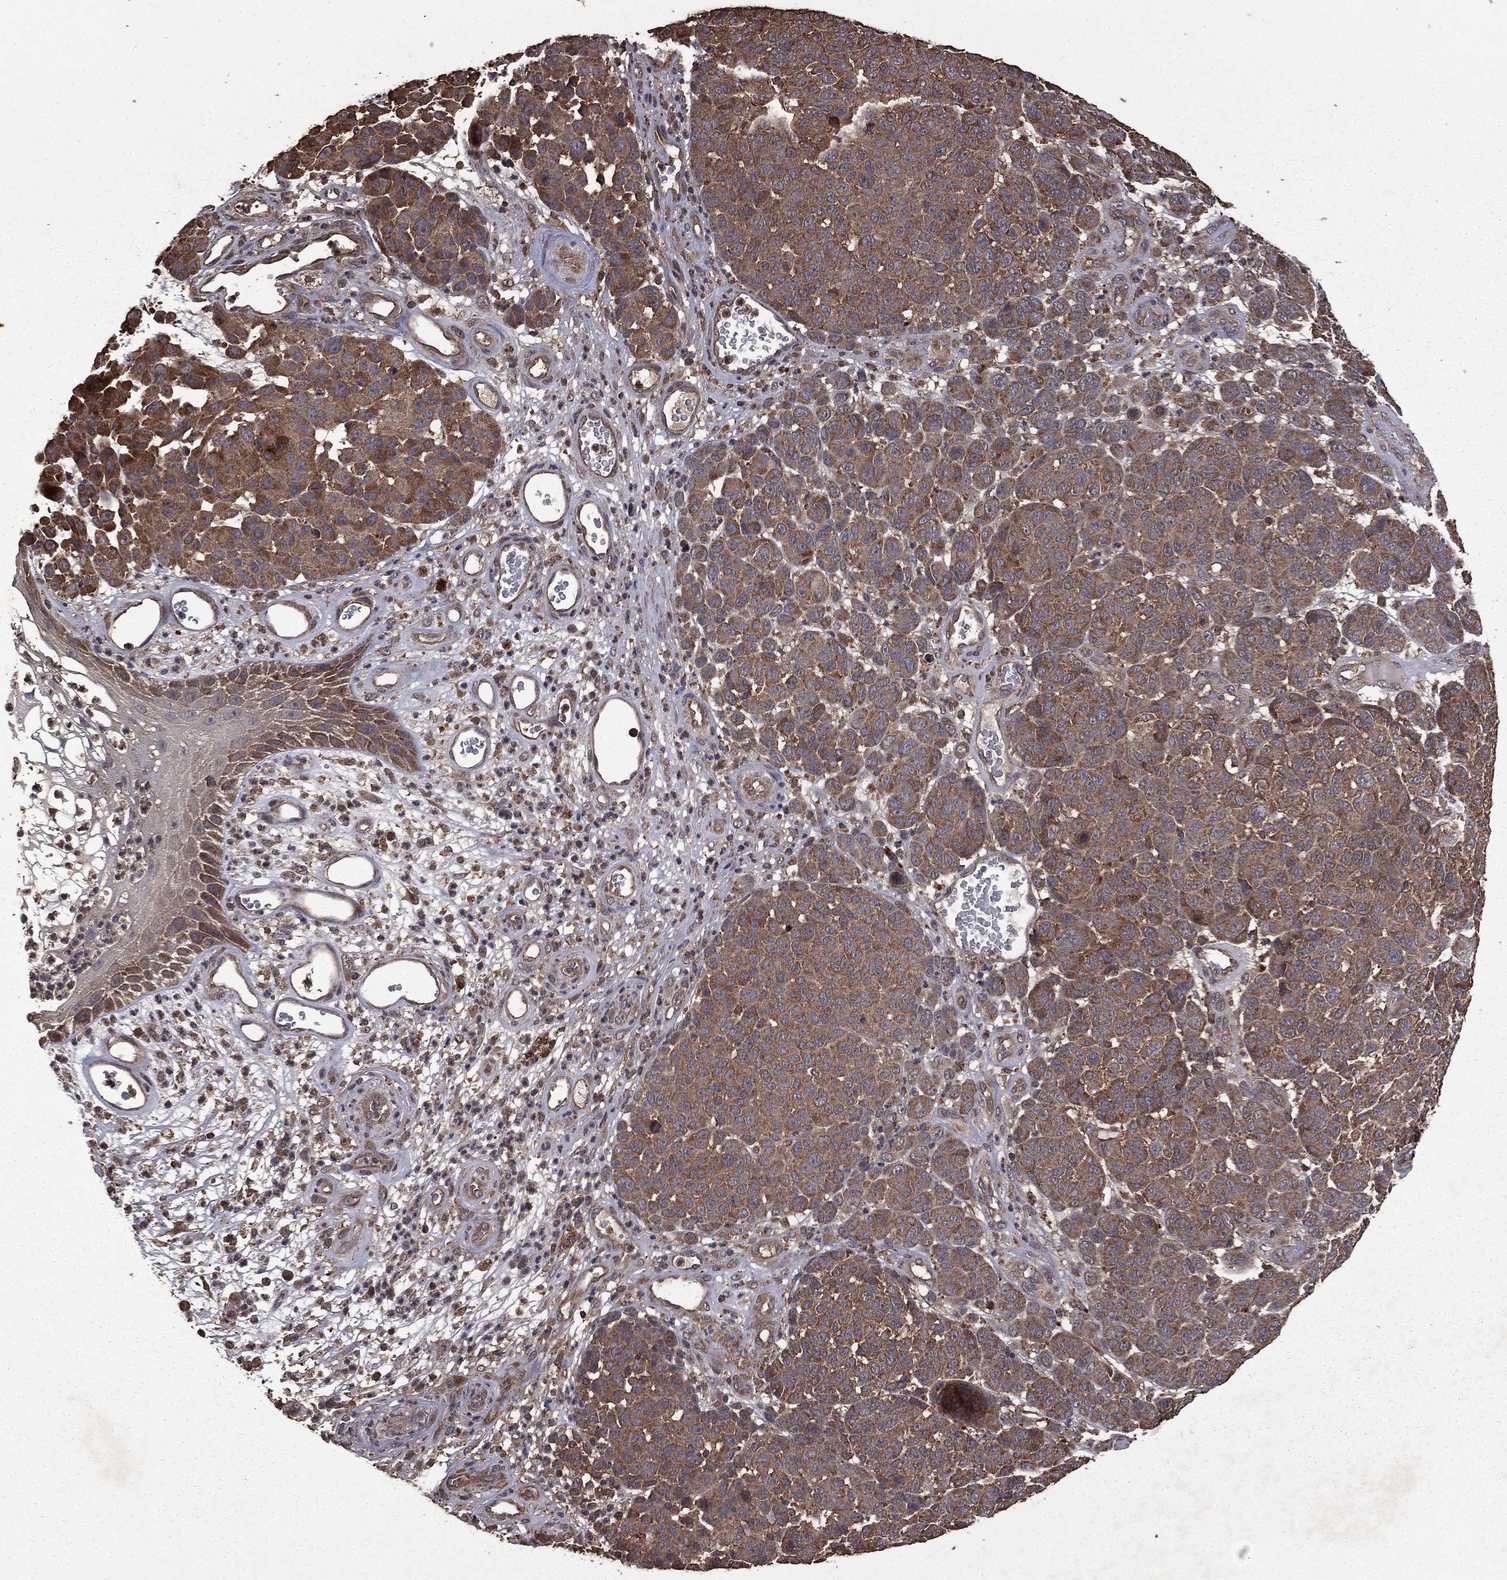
{"staining": {"intensity": "moderate", "quantity": "25%-75%", "location": "cytoplasmic/membranous"}, "tissue": "melanoma", "cell_type": "Tumor cells", "image_type": "cancer", "snomed": [{"axis": "morphology", "description": "Malignant melanoma, NOS"}, {"axis": "topography", "description": "Skin"}], "caption": "An image showing moderate cytoplasmic/membranous staining in about 25%-75% of tumor cells in melanoma, as visualized by brown immunohistochemical staining.", "gene": "BIRC6", "patient": {"sex": "male", "age": 59}}